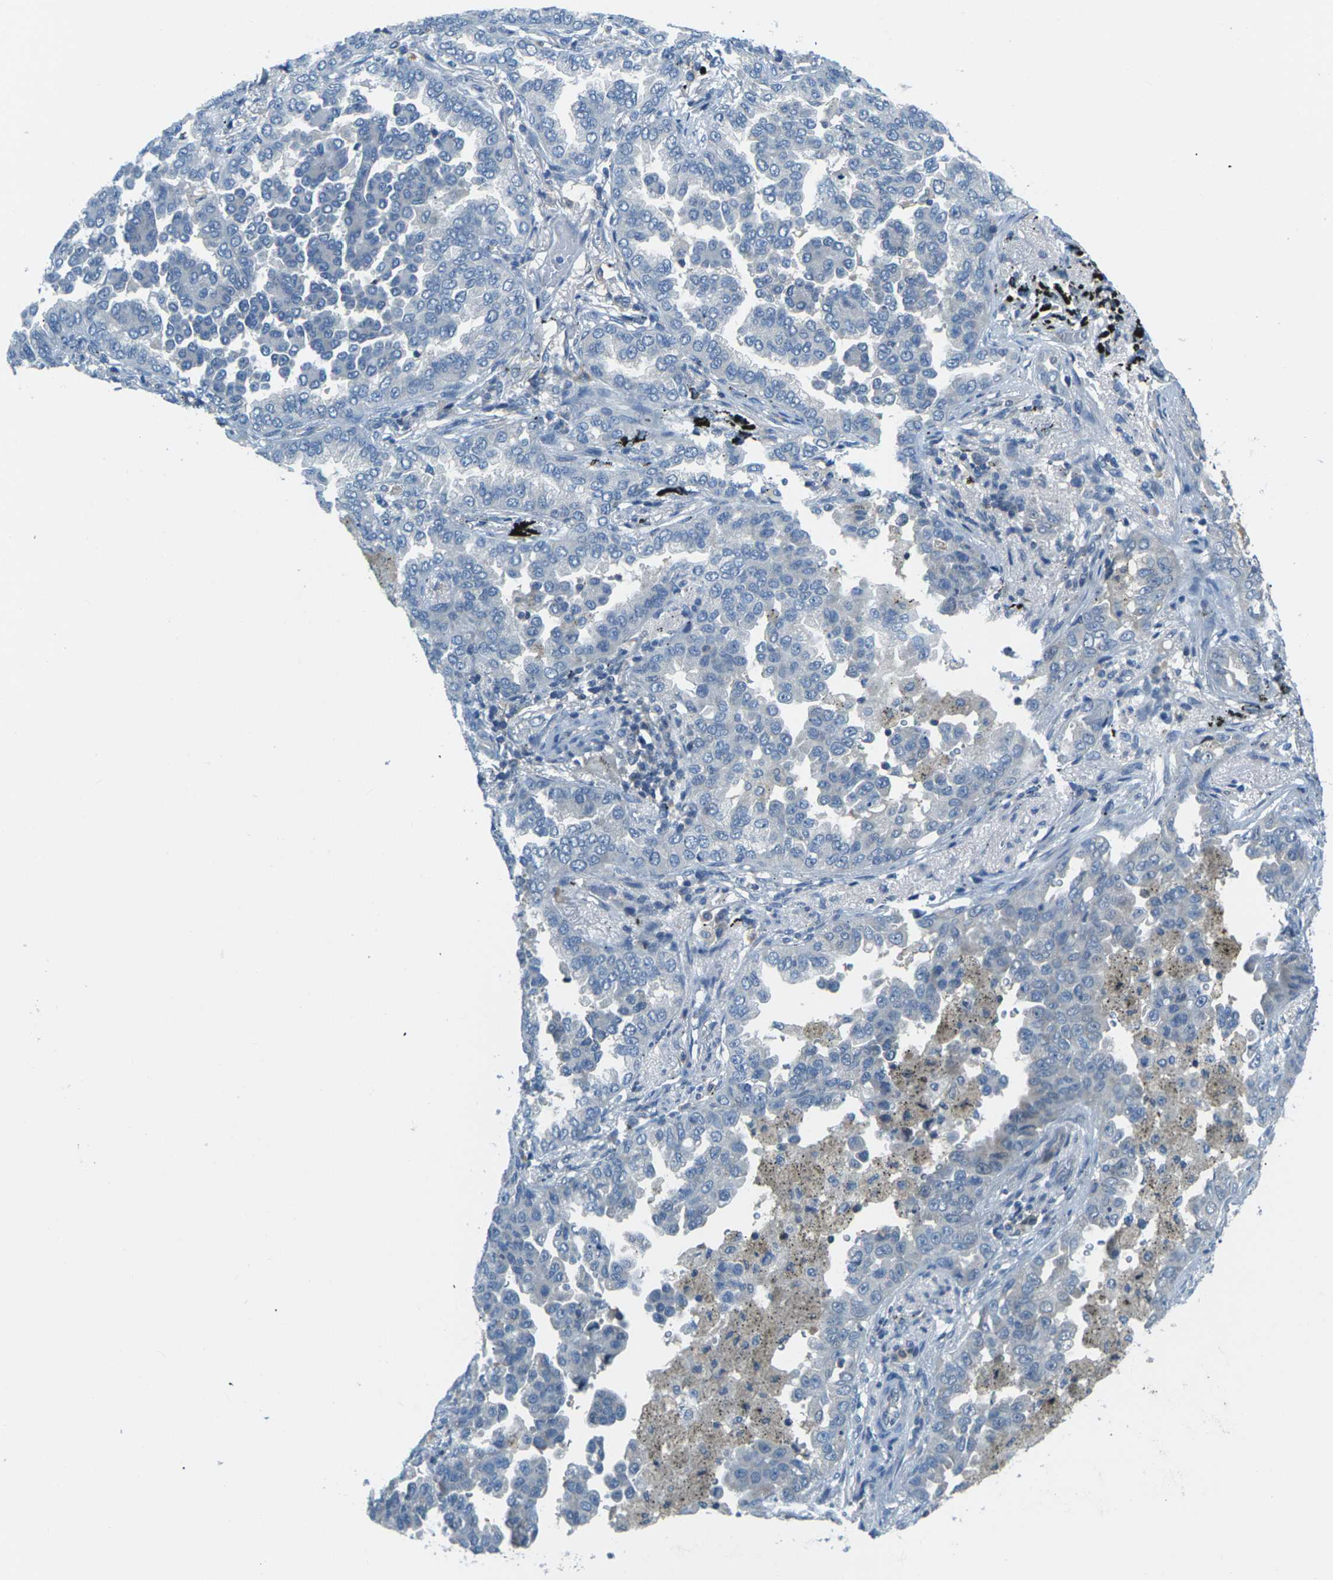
{"staining": {"intensity": "negative", "quantity": "none", "location": "none"}, "tissue": "lung cancer", "cell_type": "Tumor cells", "image_type": "cancer", "snomed": [{"axis": "morphology", "description": "Normal tissue, NOS"}, {"axis": "morphology", "description": "Adenocarcinoma, NOS"}, {"axis": "topography", "description": "Lung"}], "caption": "The immunohistochemistry histopathology image has no significant positivity in tumor cells of lung cancer tissue.", "gene": "NANOS2", "patient": {"sex": "male", "age": 59}}